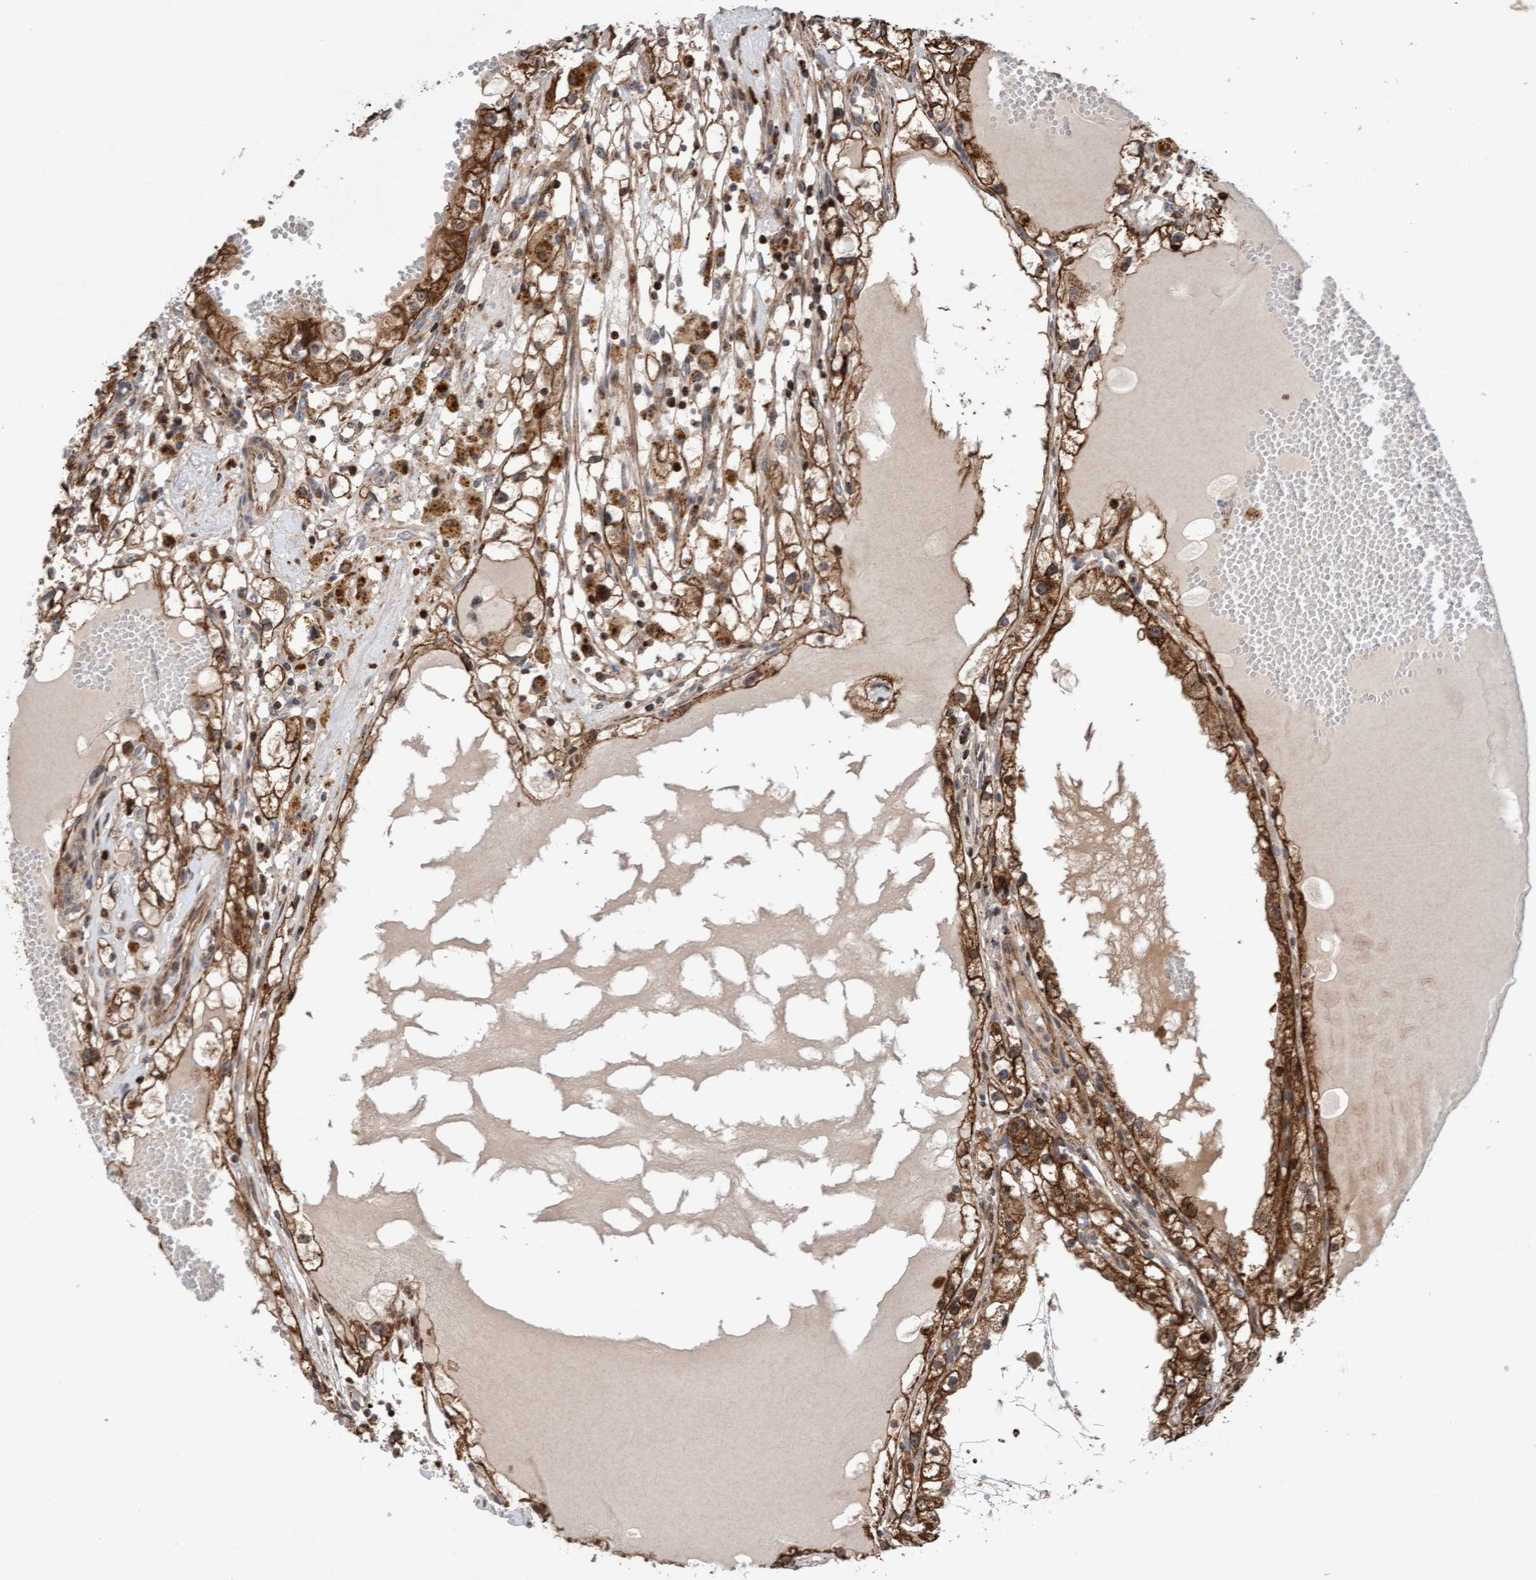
{"staining": {"intensity": "moderate", "quantity": ">75%", "location": "cytoplasmic/membranous"}, "tissue": "renal cancer", "cell_type": "Tumor cells", "image_type": "cancer", "snomed": [{"axis": "morphology", "description": "Adenocarcinoma, NOS"}, {"axis": "topography", "description": "Kidney"}], "caption": "Renal adenocarcinoma stained with a brown dye demonstrates moderate cytoplasmic/membranous positive positivity in about >75% of tumor cells.", "gene": "PECR", "patient": {"sex": "male", "age": 56}}